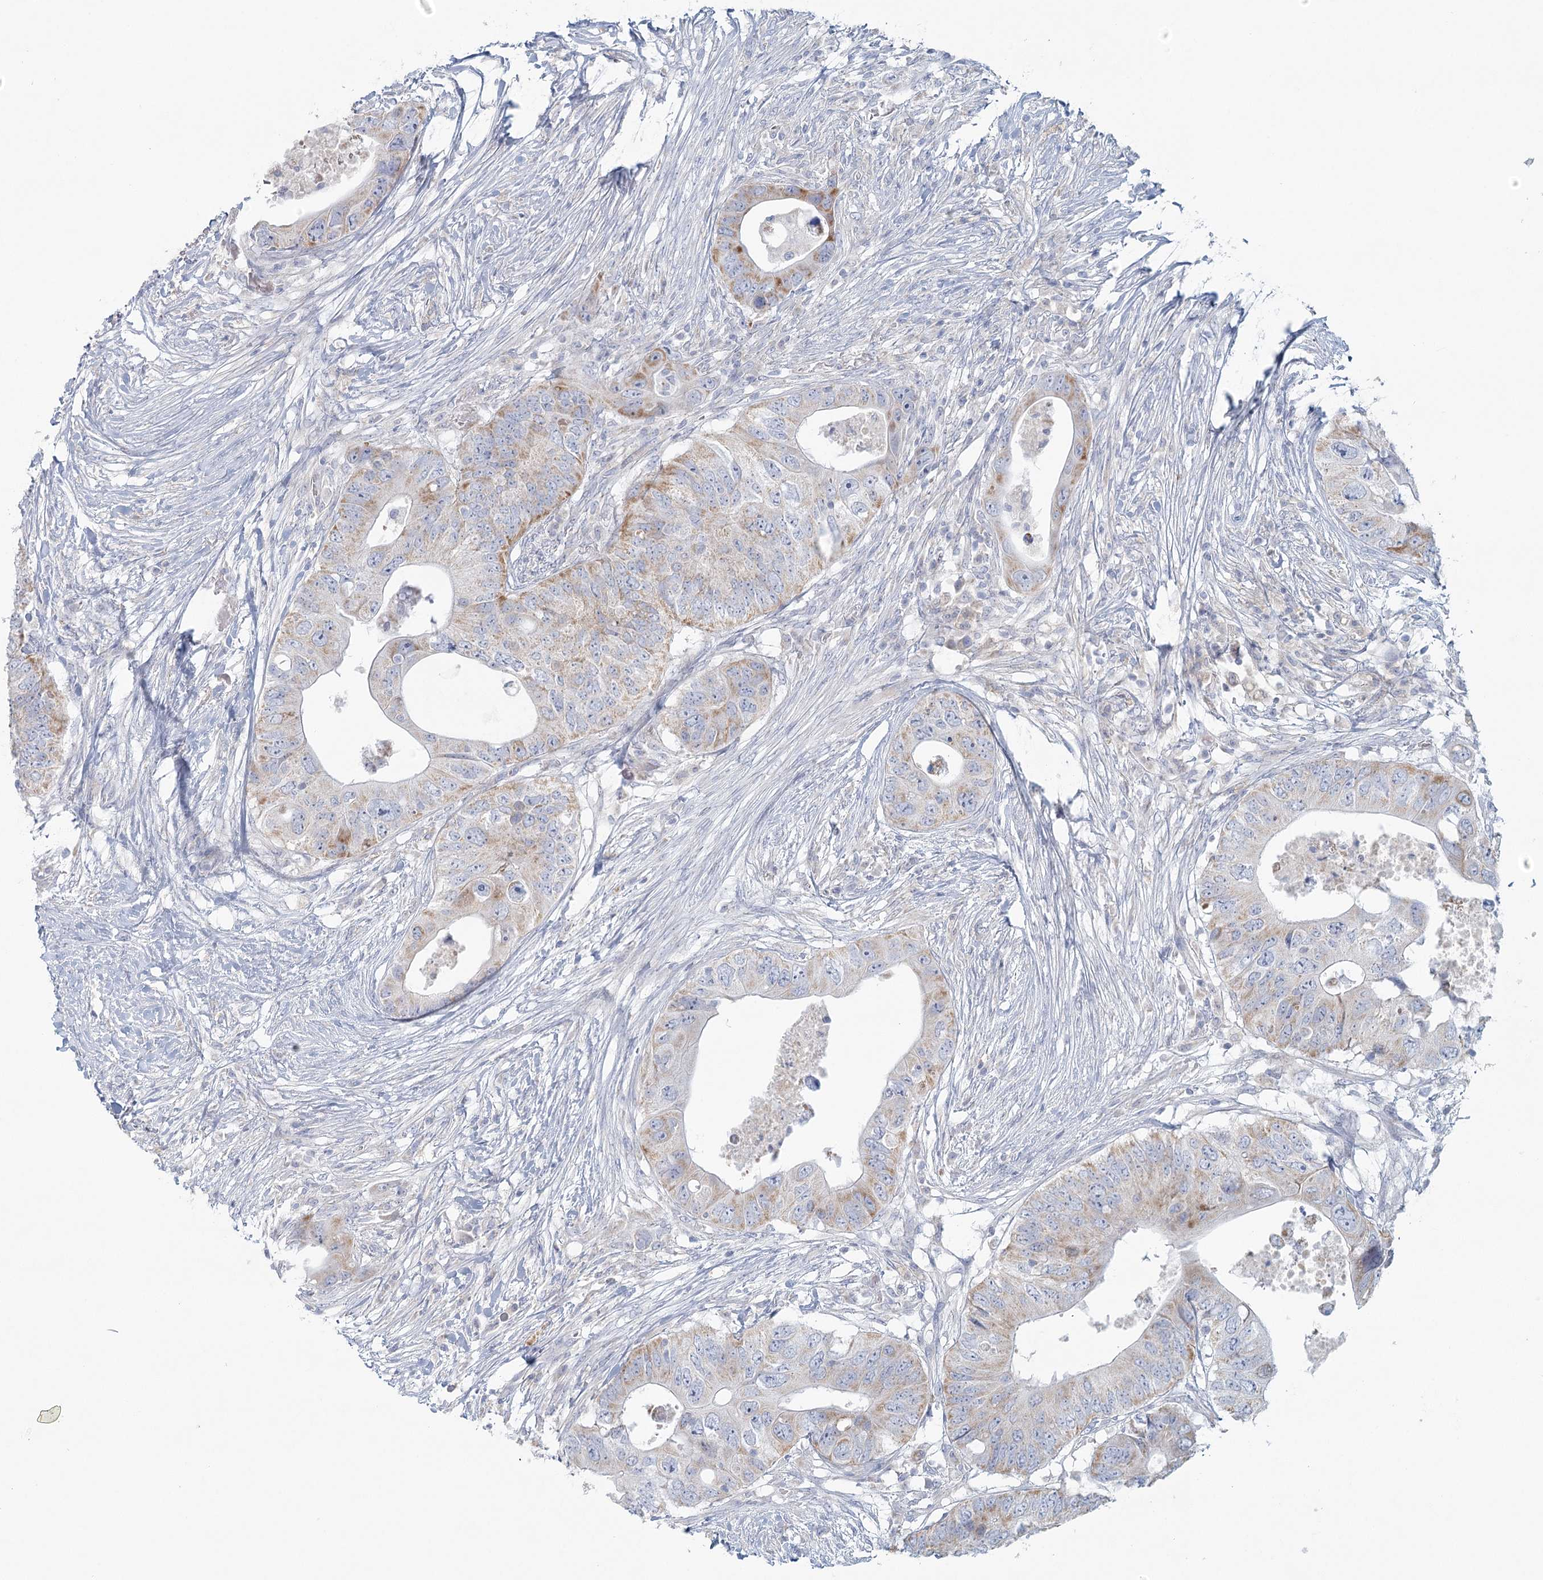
{"staining": {"intensity": "moderate", "quantity": "<25%", "location": "cytoplasmic/membranous"}, "tissue": "colorectal cancer", "cell_type": "Tumor cells", "image_type": "cancer", "snomed": [{"axis": "morphology", "description": "Adenocarcinoma, NOS"}, {"axis": "topography", "description": "Colon"}], "caption": "Immunohistochemical staining of colorectal cancer (adenocarcinoma) shows low levels of moderate cytoplasmic/membranous positivity in approximately <25% of tumor cells.", "gene": "BPHL", "patient": {"sex": "male", "age": 71}}